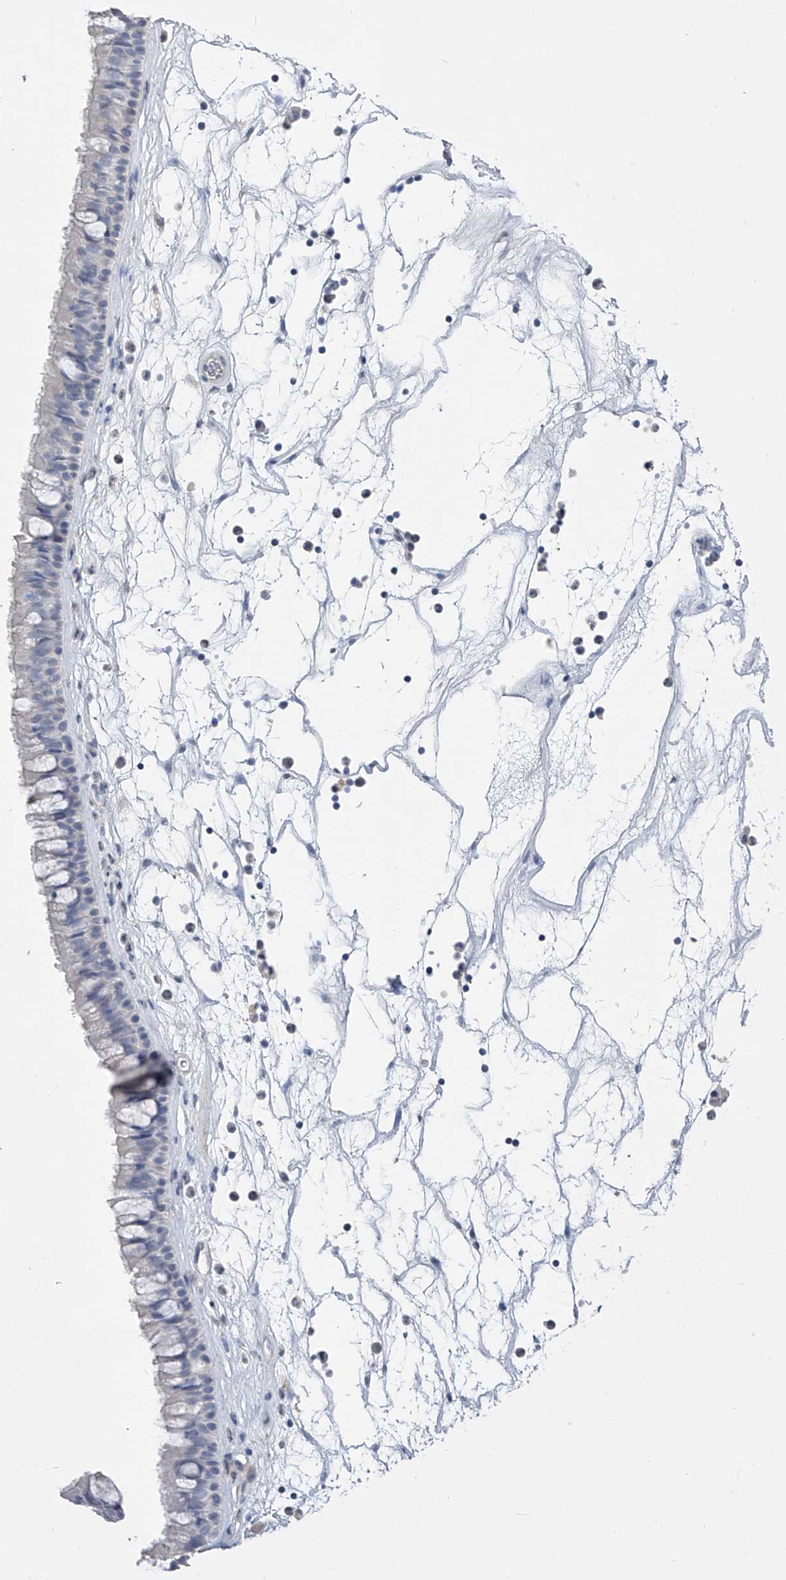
{"staining": {"intensity": "negative", "quantity": "none", "location": "none"}, "tissue": "nasopharynx", "cell_type": "Respiratory epithelial cells", "image_type": "normal", "snomed": [{"axis": "morphology", "description": "Normal tissue, NOS"}, {"axis": "topography", "description": "Nasopharynx"}], "caption": "High power microscopy histopathology image of an immunohistochemistry micrograph of unremarkable nasopharynx, revealing no significant expression in respiratory epithelial cells. (DAB (3,3'-diaminobenzidine) immunohistochemistry (IHC) with hematoxylin counter stain).", "gene": "ADRA1A", "patient": {"sex": "male", "age": 64}}